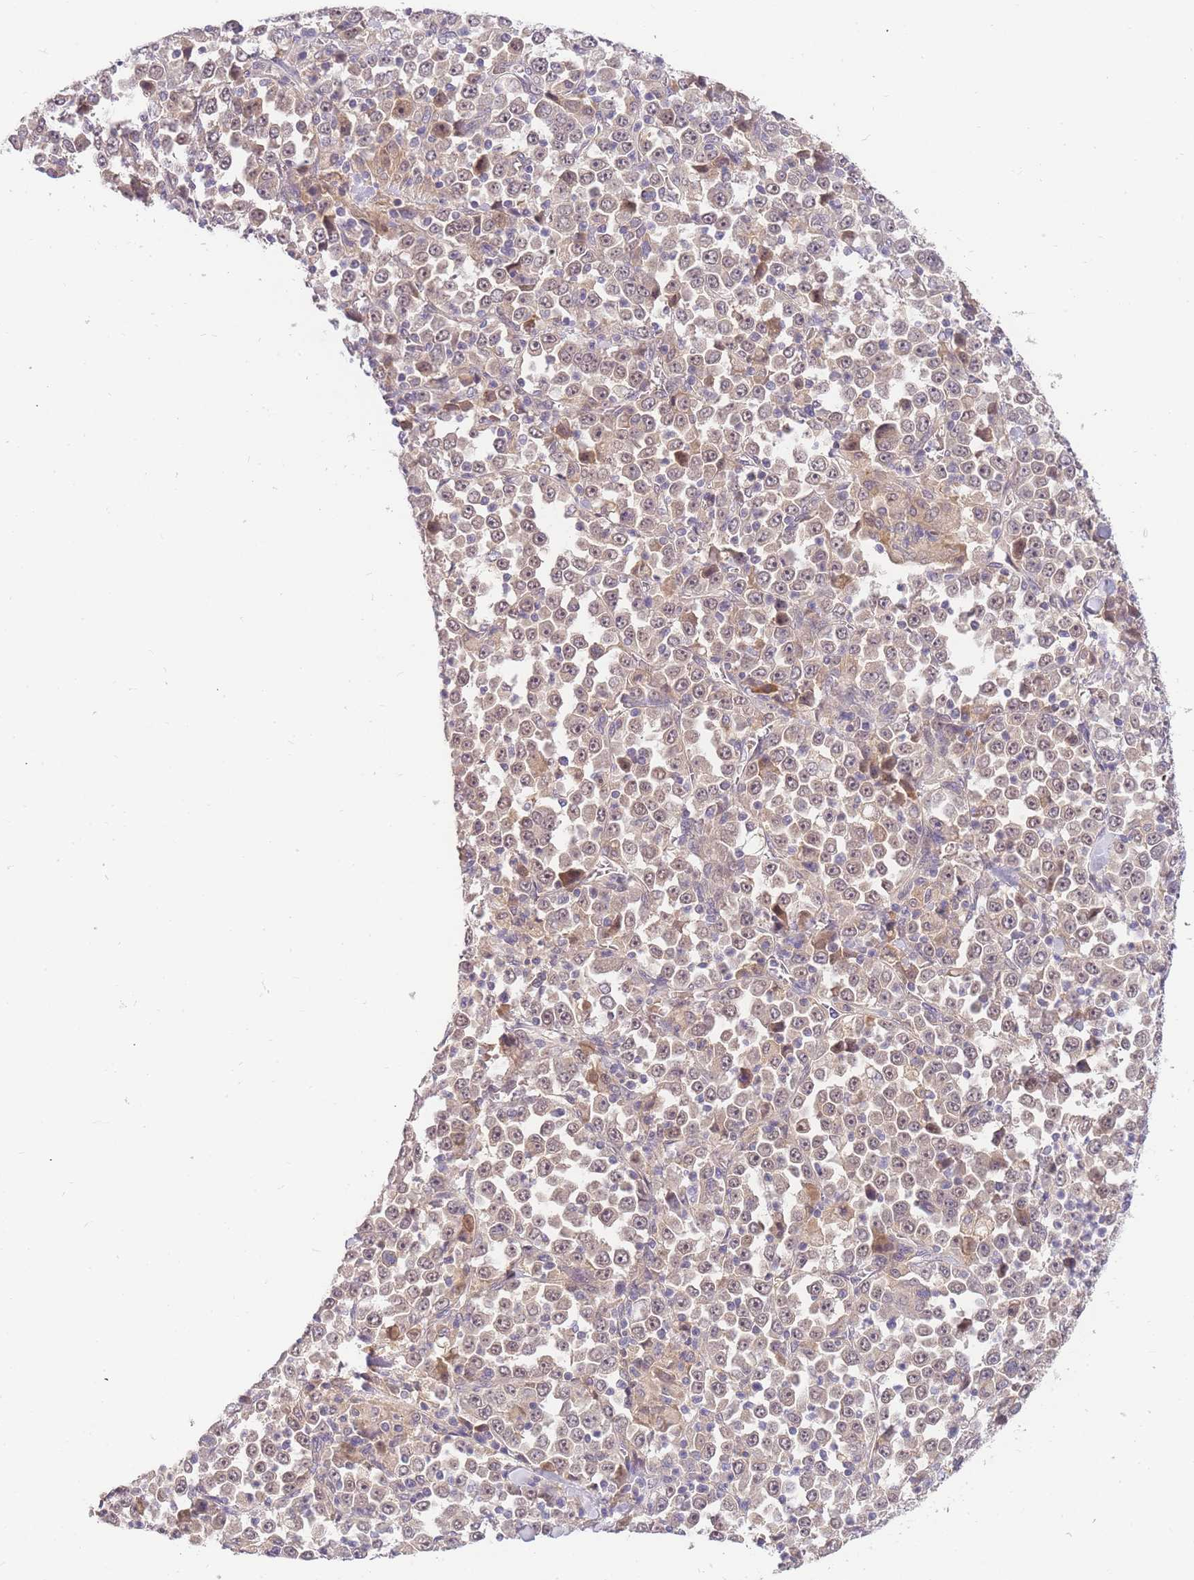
{"staining": {"intensity": "weak", "quantity": ">75%", "location": "nuclear"}, "tissue": "stomach cancer", "cell_type": "Tumor cells", "image_type": "cancer", "snomed": [{"axis": "morphology", "description": "Normal tissue, NOS"}, {"axis": "morphology", "description": "Adenocarcinoma, NOS"}, {"axis": "topography", "description": "Stomach, upper"}, {"axis": "topography", "description": "Stomach"}], "caption": "Stomach adenocarcinoma stained for a protein (brown) demonstrates weak nuclear positive expression in approximately >75% of tumor cells.", "gene": "ZNF577", "patient": {"sex": "male", "age": 59}}